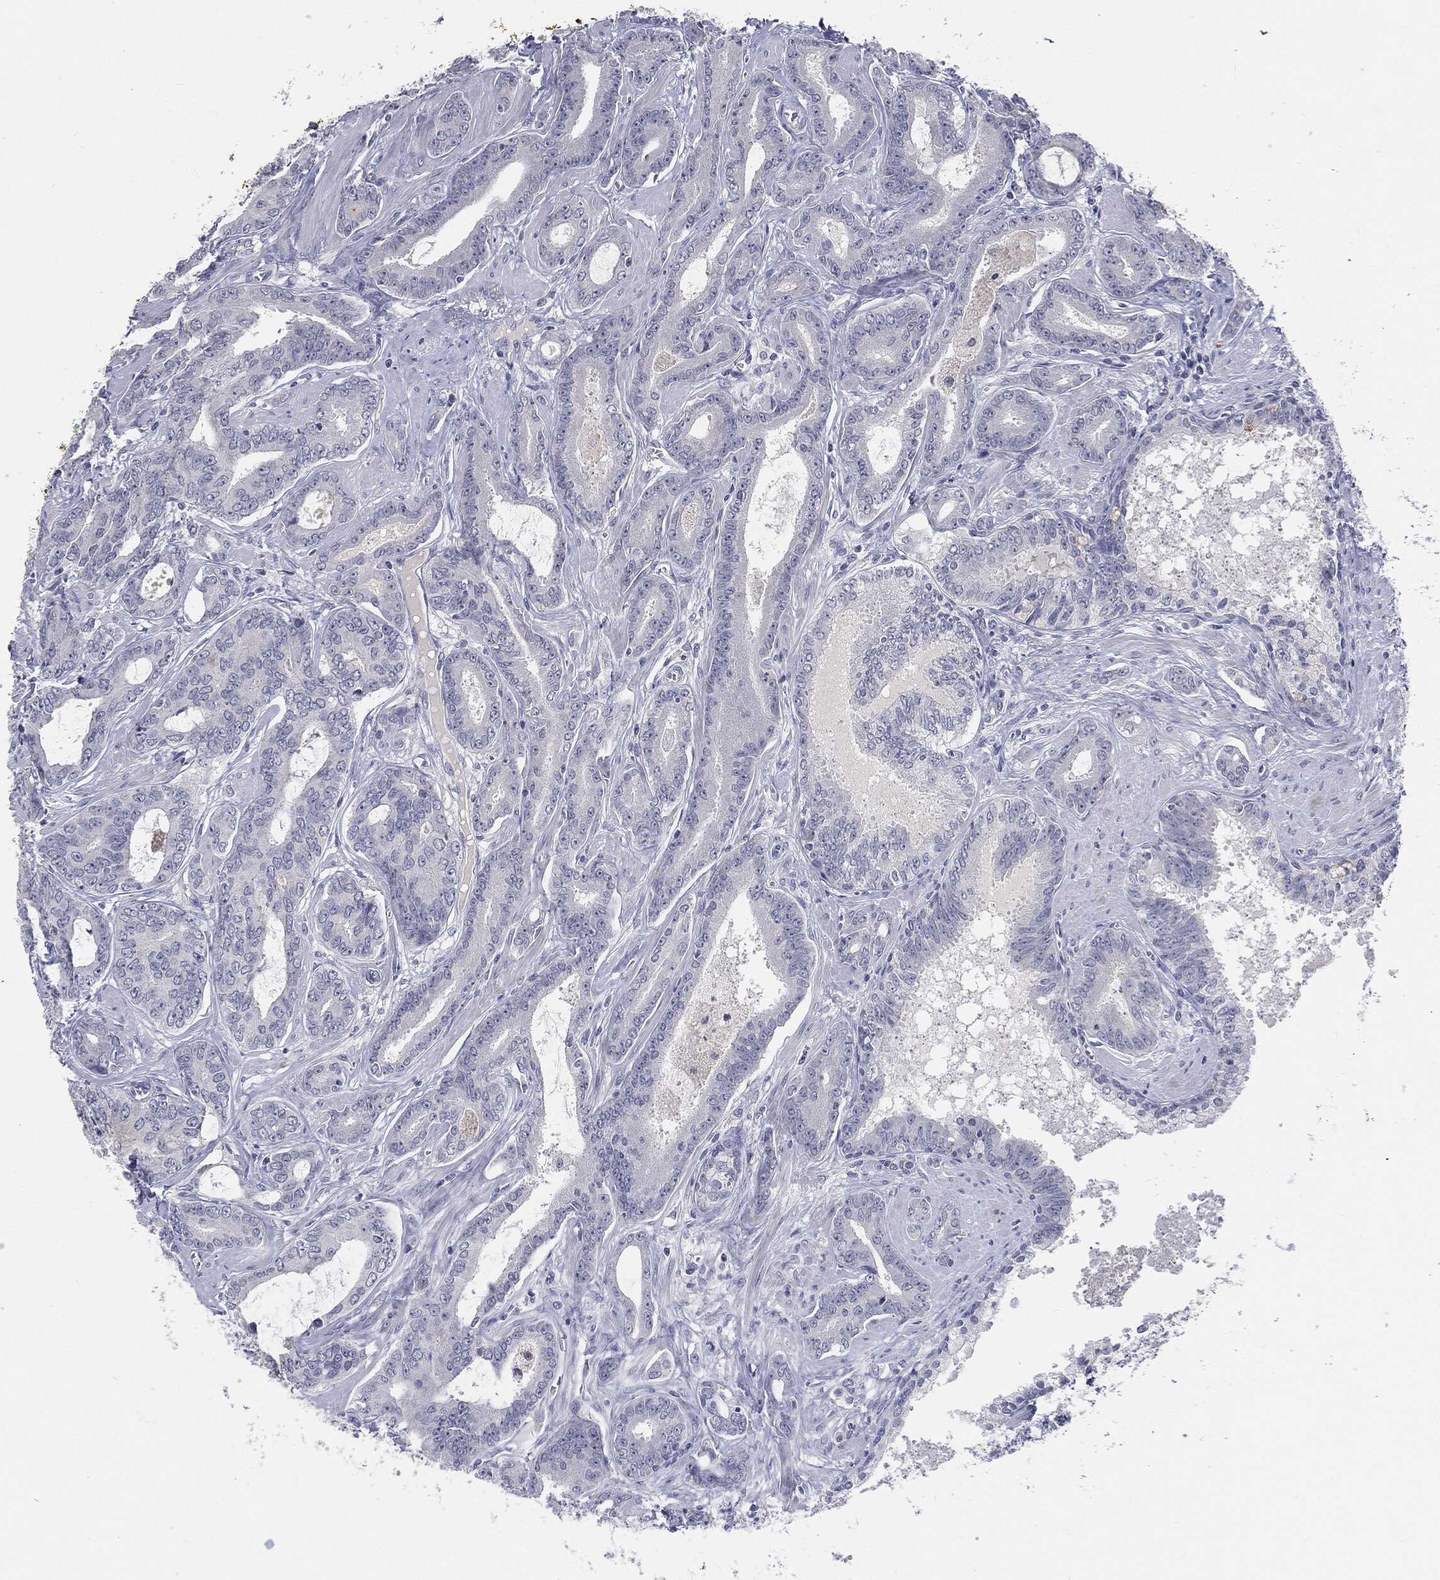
{"staining": {"intensity": "negative", "quantity": "none", "location": "none"}, "tissue": "prostate cancer", "cell_type": "Tumor cells", "image_type": "cancer", "snomed": [{"axis": "morphology", "description": "Adenocarcinoma, NOS"}, {"axis": "topography", "description": "Prostate"}], "caption": "DAB immunohistochemical staining of human prostate cancer displays no significant staining in tumor cells.", "gene": "CGB1", "patient": {"sex": "male", "age": 55}}